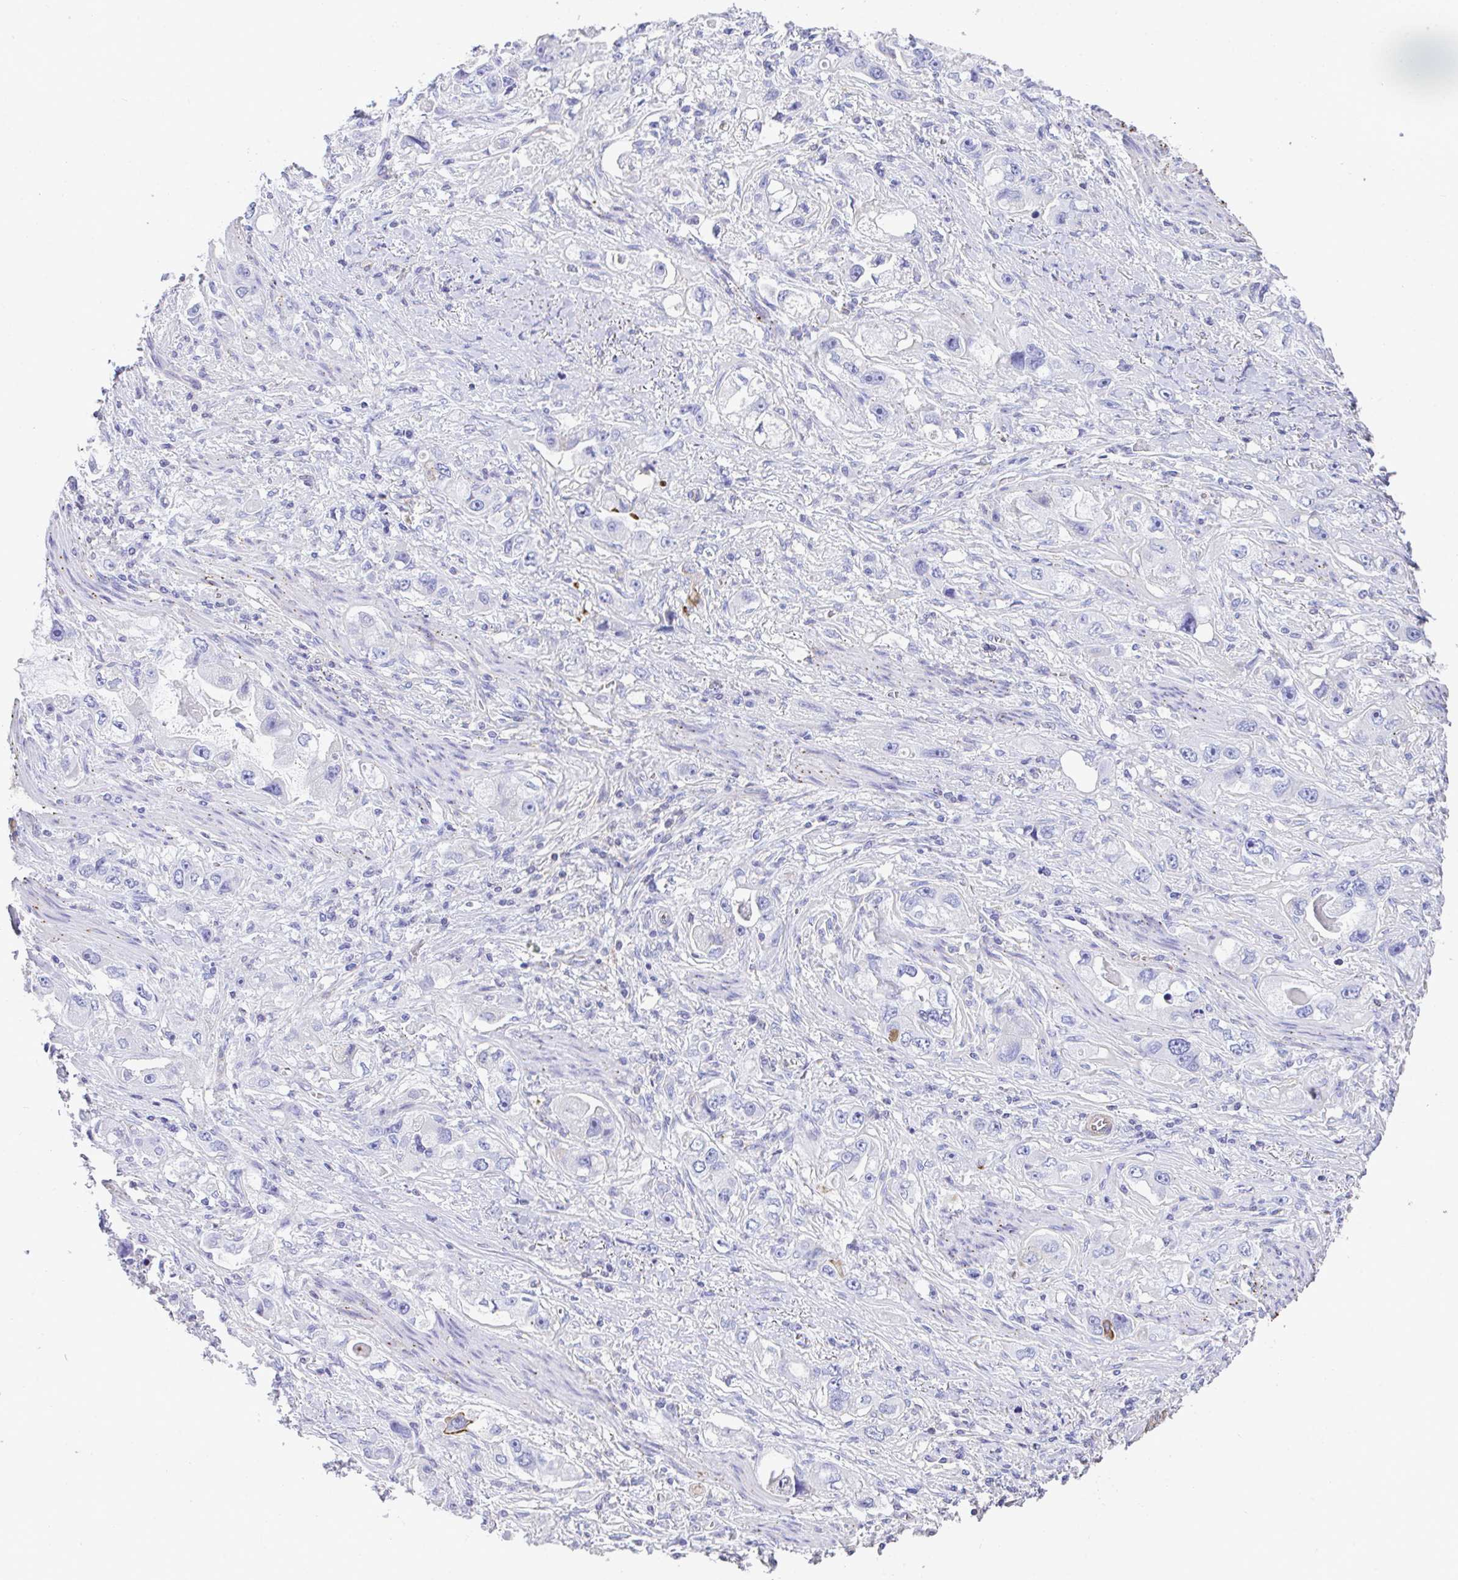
{"staining": {"intensity": "negative", "quantity": "none", "location": "none"}, "tissue": "stomach cancer", "cell_type": "Tumor cells", "image_type": "cancer", "snomed": [{"axis": "morphology", "description": "Adenocarcinoma, NOS"}, {"axis": "topography", "description": "Stomach, lower"}], "caption": "Tumor cells are negative for protein expression in human stomach adenocarcinoma.", "gene": "TNFAIP8", "patient": {"sex": "female", "age": 93}}